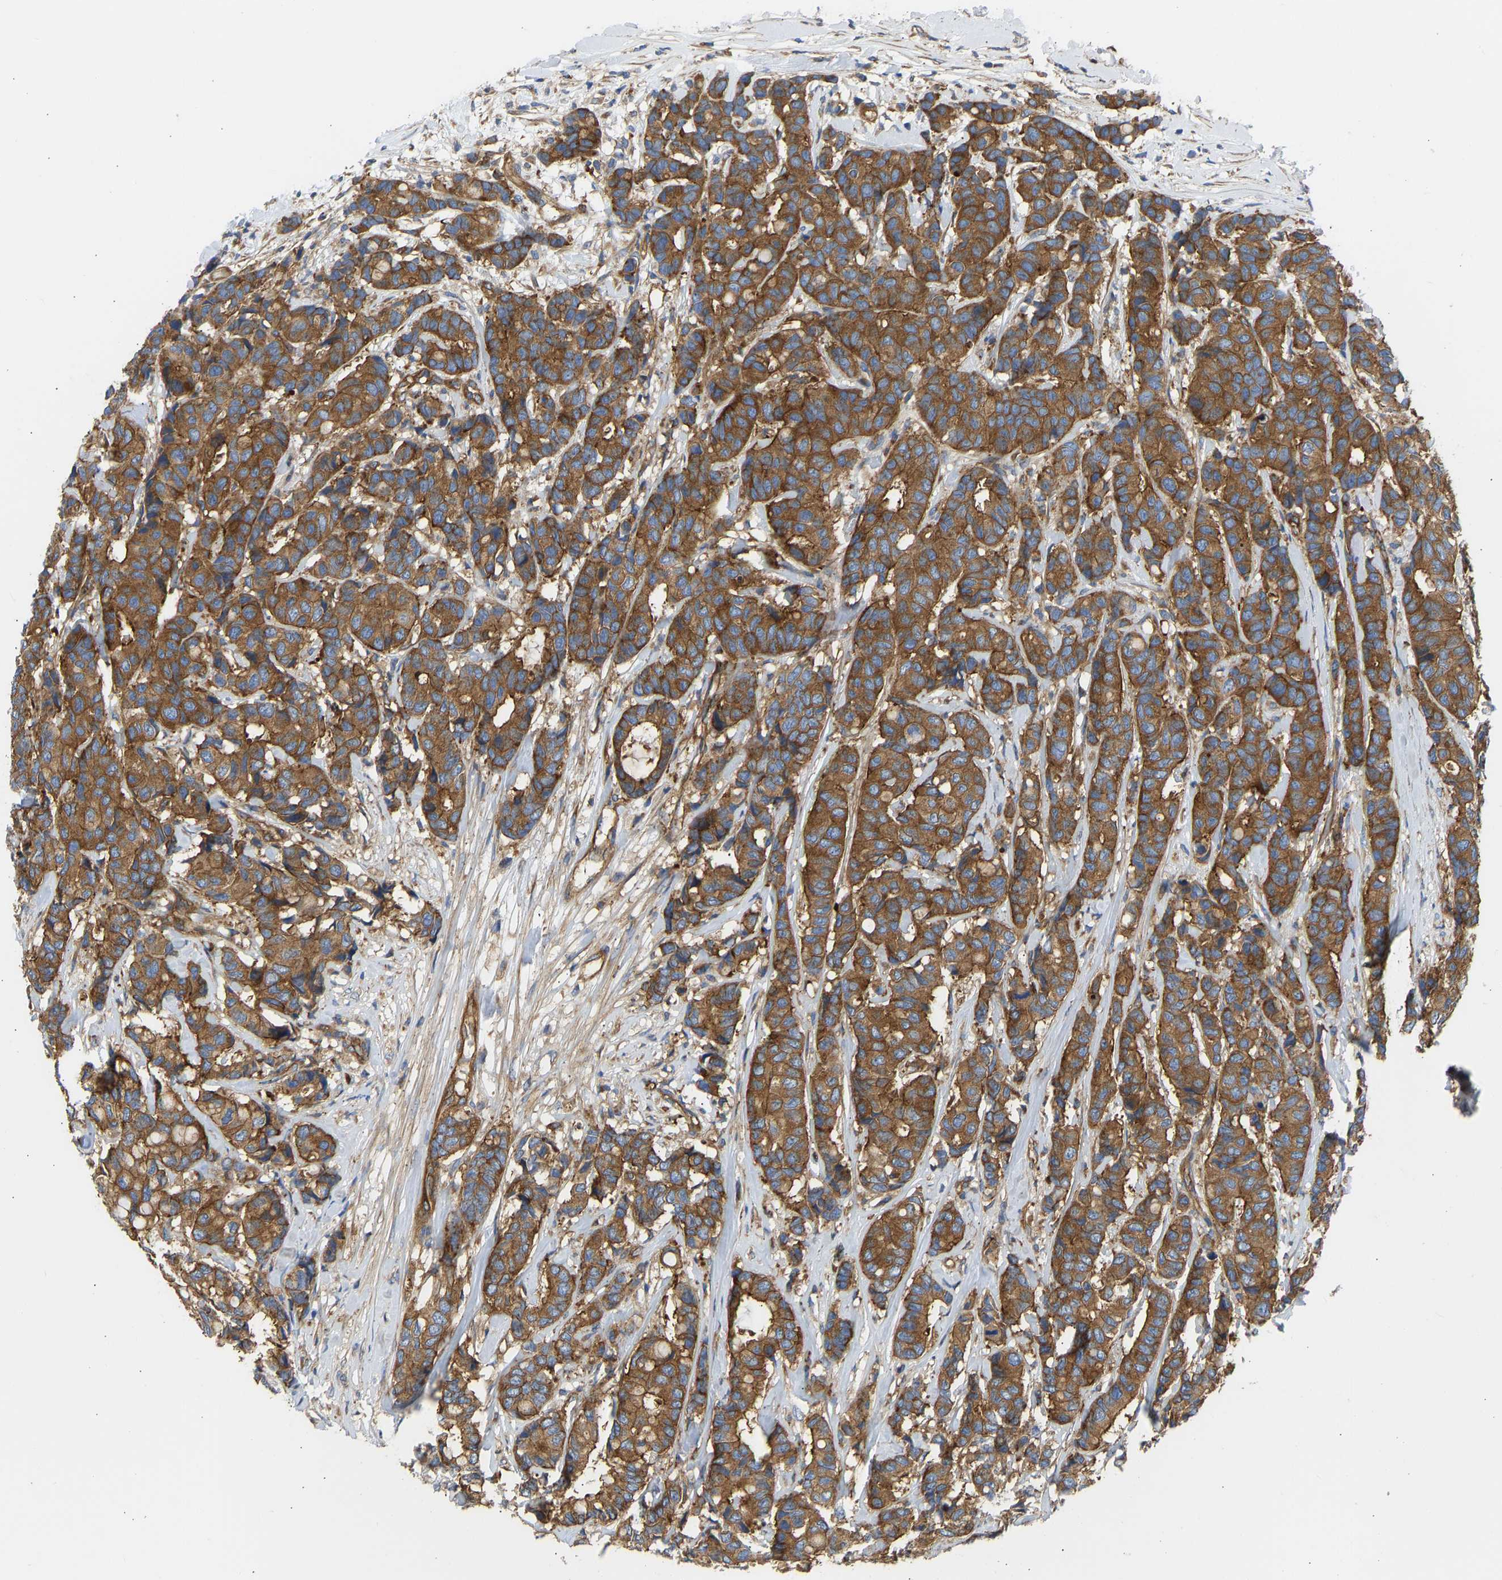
{"staining": {"intensity": "strong", "quantity": ">75%", "location": "cytoplasmic/membranous"}, "tissue": "breast cancer", "cell_type": "Tumor cells", "image_type": "cancer", "snomed": [{"axis": "morphology", "description": "Duct carcinoma"}, {"axis": "topography", "description": "Breast"}], "caption": "A histopathology image of human breast intraductal carcinoma stained for a protein displays strong cytoplasmic/membranous brown staining in tumor cells.", "gene": "MYO1C", "patient": {"sex": "female", "age": 87}}